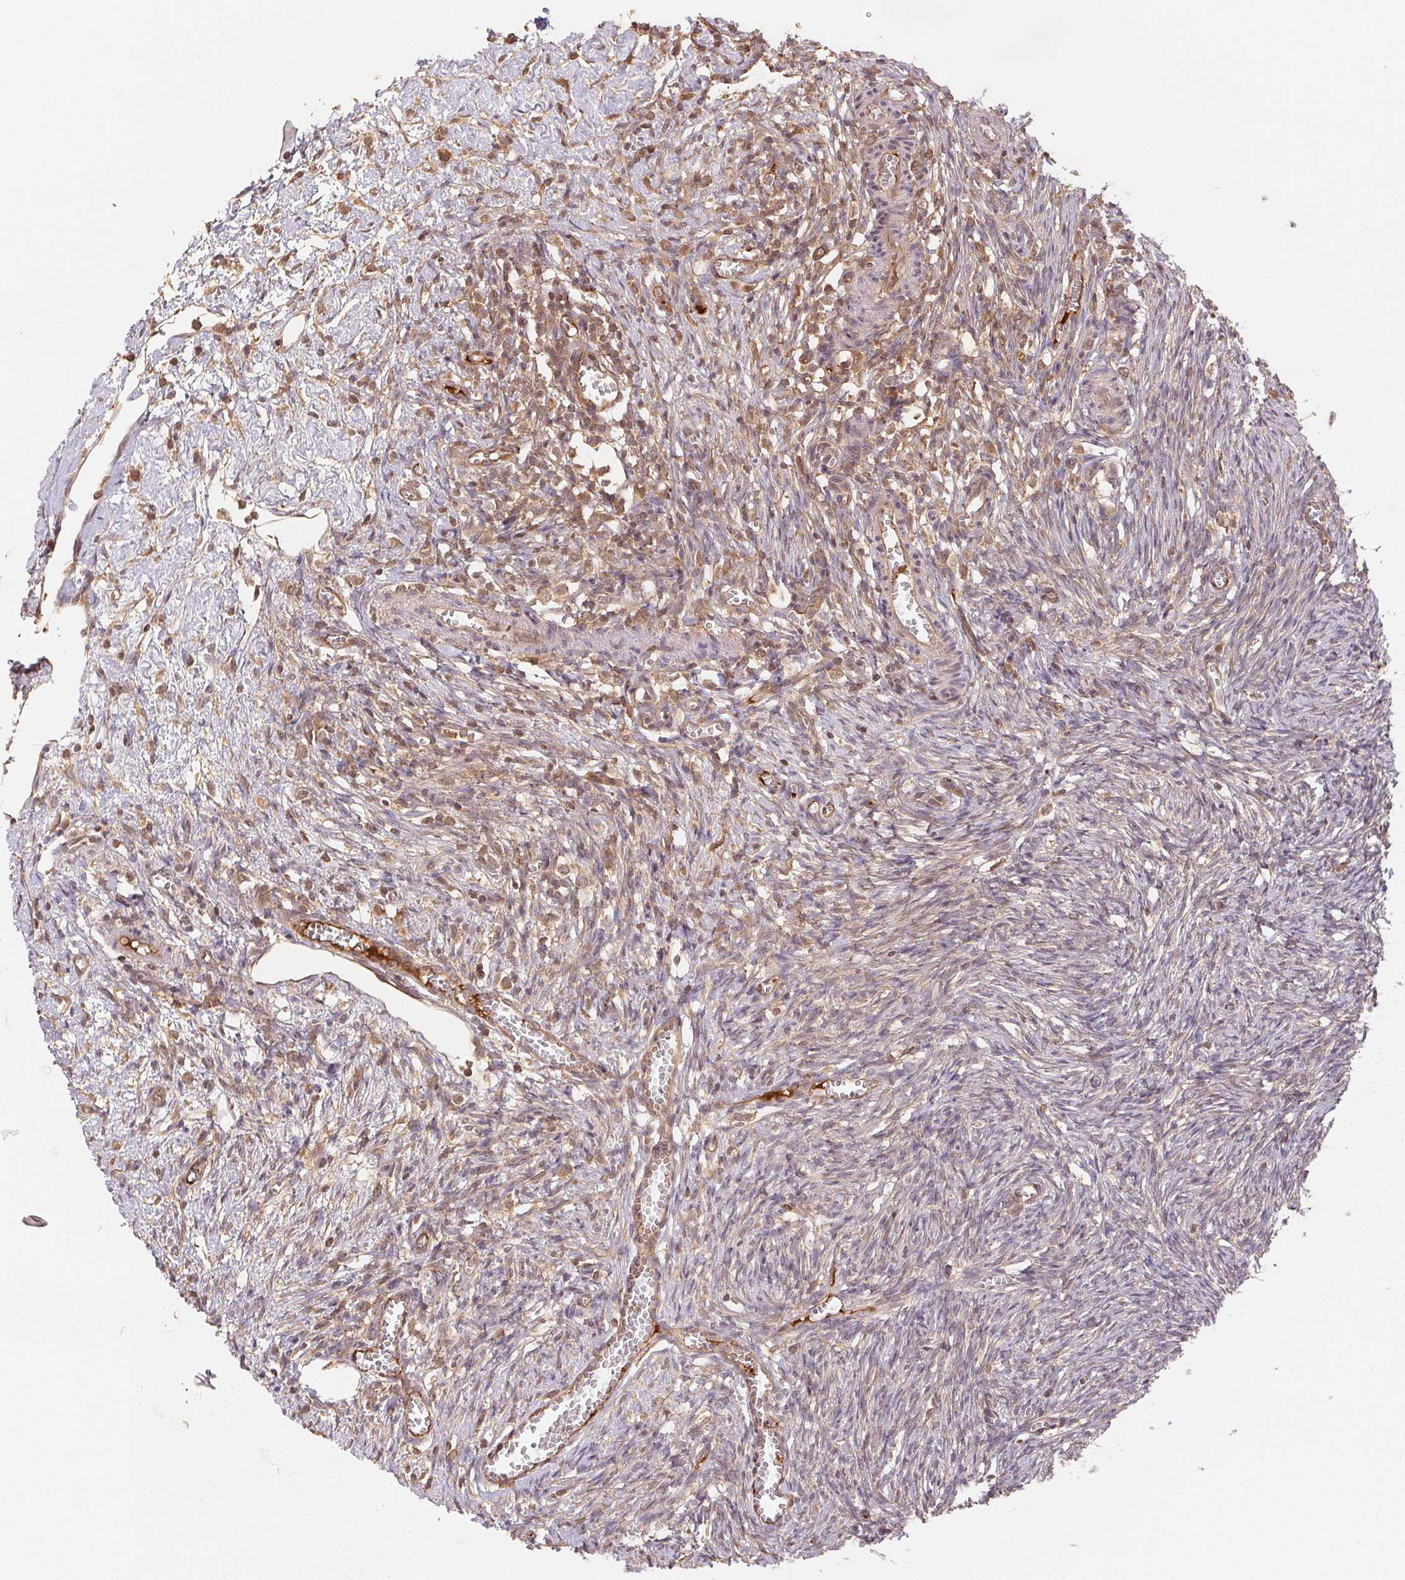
{"staining": {"intensity": "moderate", "quantity": ">75%", "location": "cytoplasmic/membranous"}, "tissue": "ovary", "cell_type": "Follicle cells", "image_type": "normal", "snomed": [{"axis": "morphology", "description": "Normal tissue, NOS"}, {"axis": "topography", "description": "Ovary"}], "caption": "Immunohistochemistry micrograph of benign human ovary stained for a protein (brown), which reveals medium levels of moderate cytoplasmic/membranous positivity in about >75% of follicle cells.", "gene": "MAPKAPK2", "patient": {"sex": "female", "age": 41}}